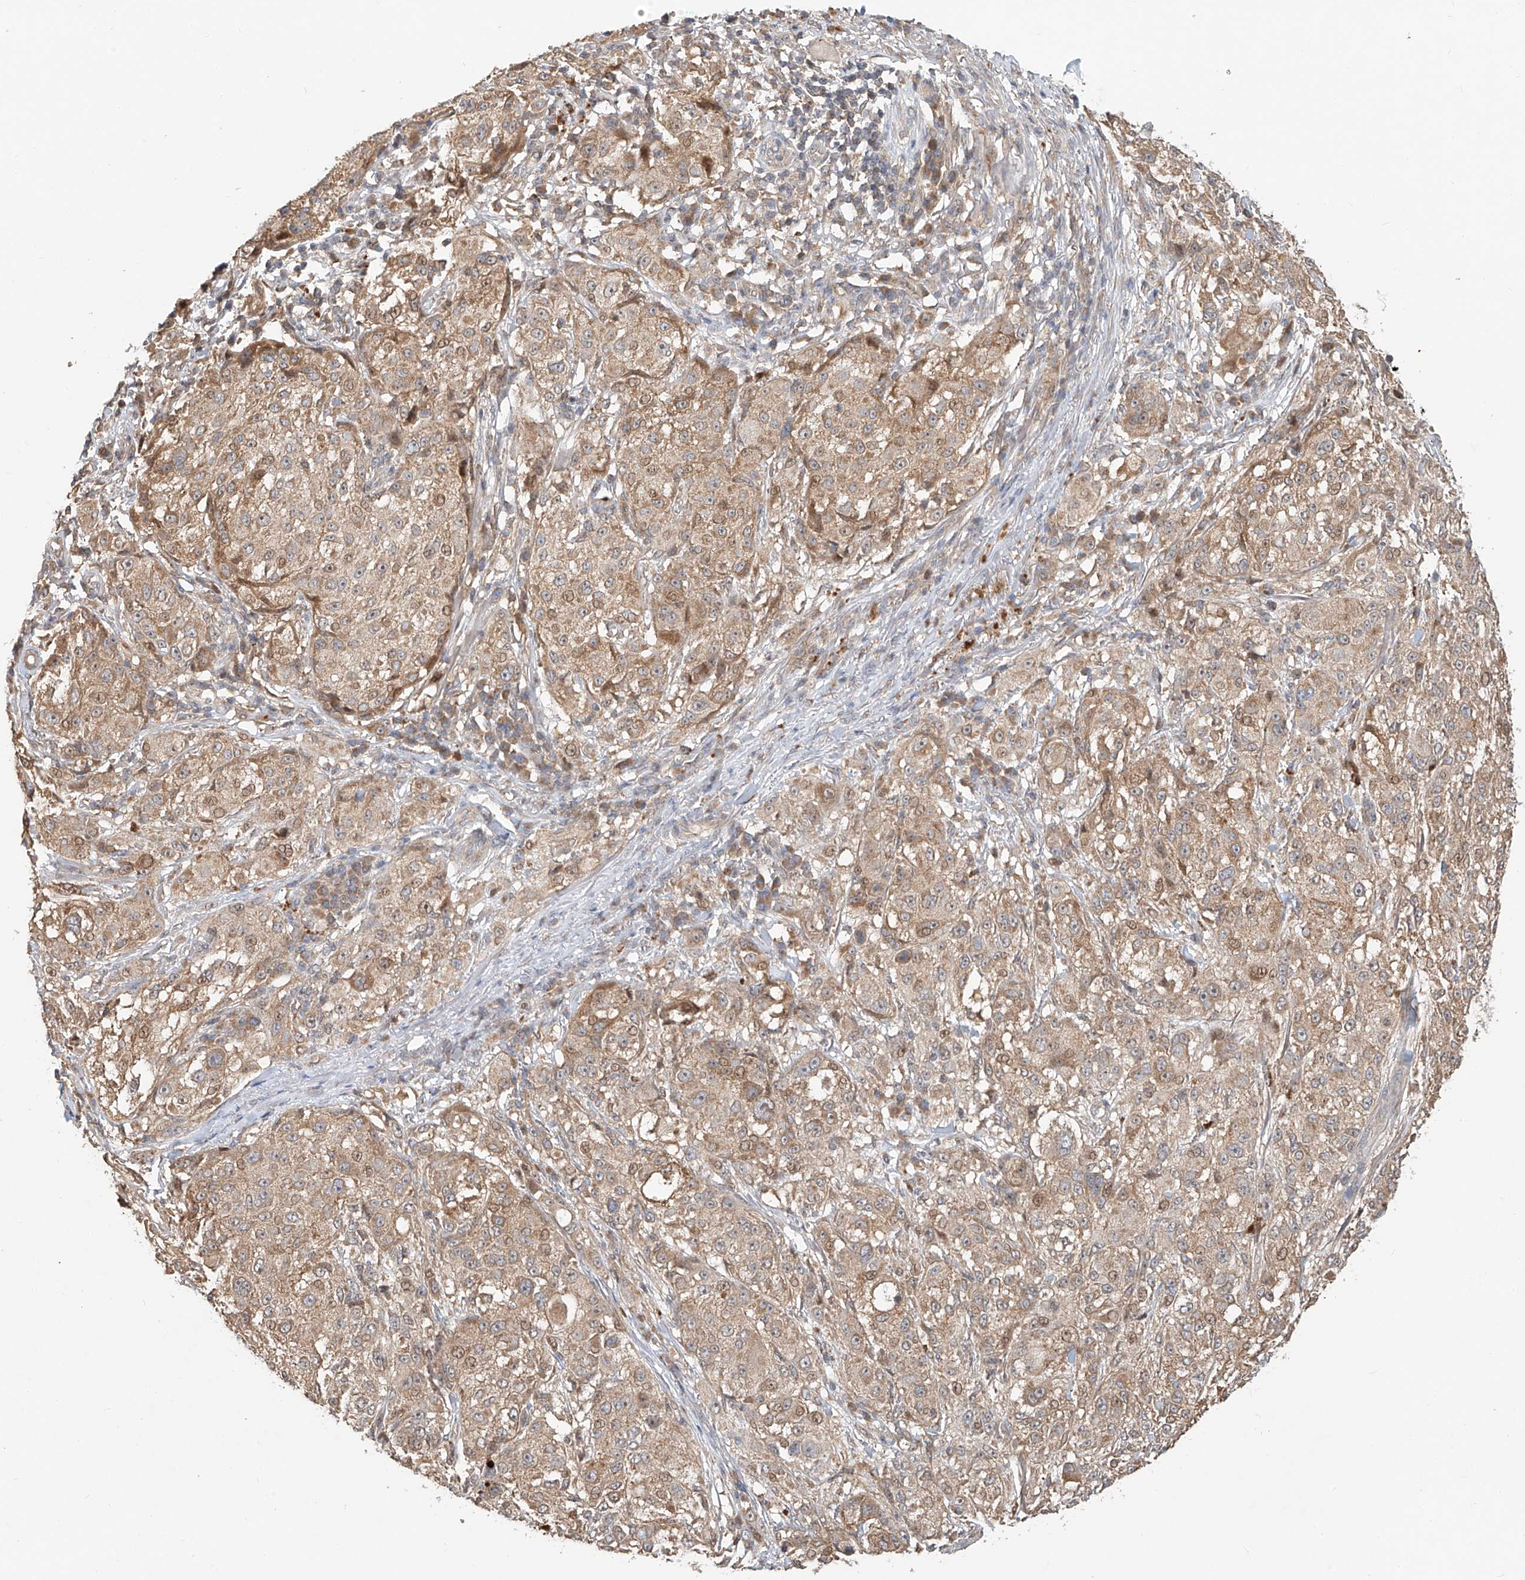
{"staining": {"intensity": "weak", "quantity": ">75%", "location": "cytoplasmic/membranous"}, "tissue": "melanoma", "cell_type": "Tumor cells", "image_type": "cancer", "snomed": [{"axis": "morphology", "description": "Necrosis, NOS"}, {"axis": "morphology", "description": "Malignant melanoma, NOS"}, {"axis": "topography", "description": "Skin"}], "caption": "Immunohistochemistry (IHC) of human malignant melanoma shows low levels of weak cytoplasmic/membranous positivity in about >75% of tumor cells.", "gene": "TMEM61", "patient": {"sex": "female", "age": 87}}